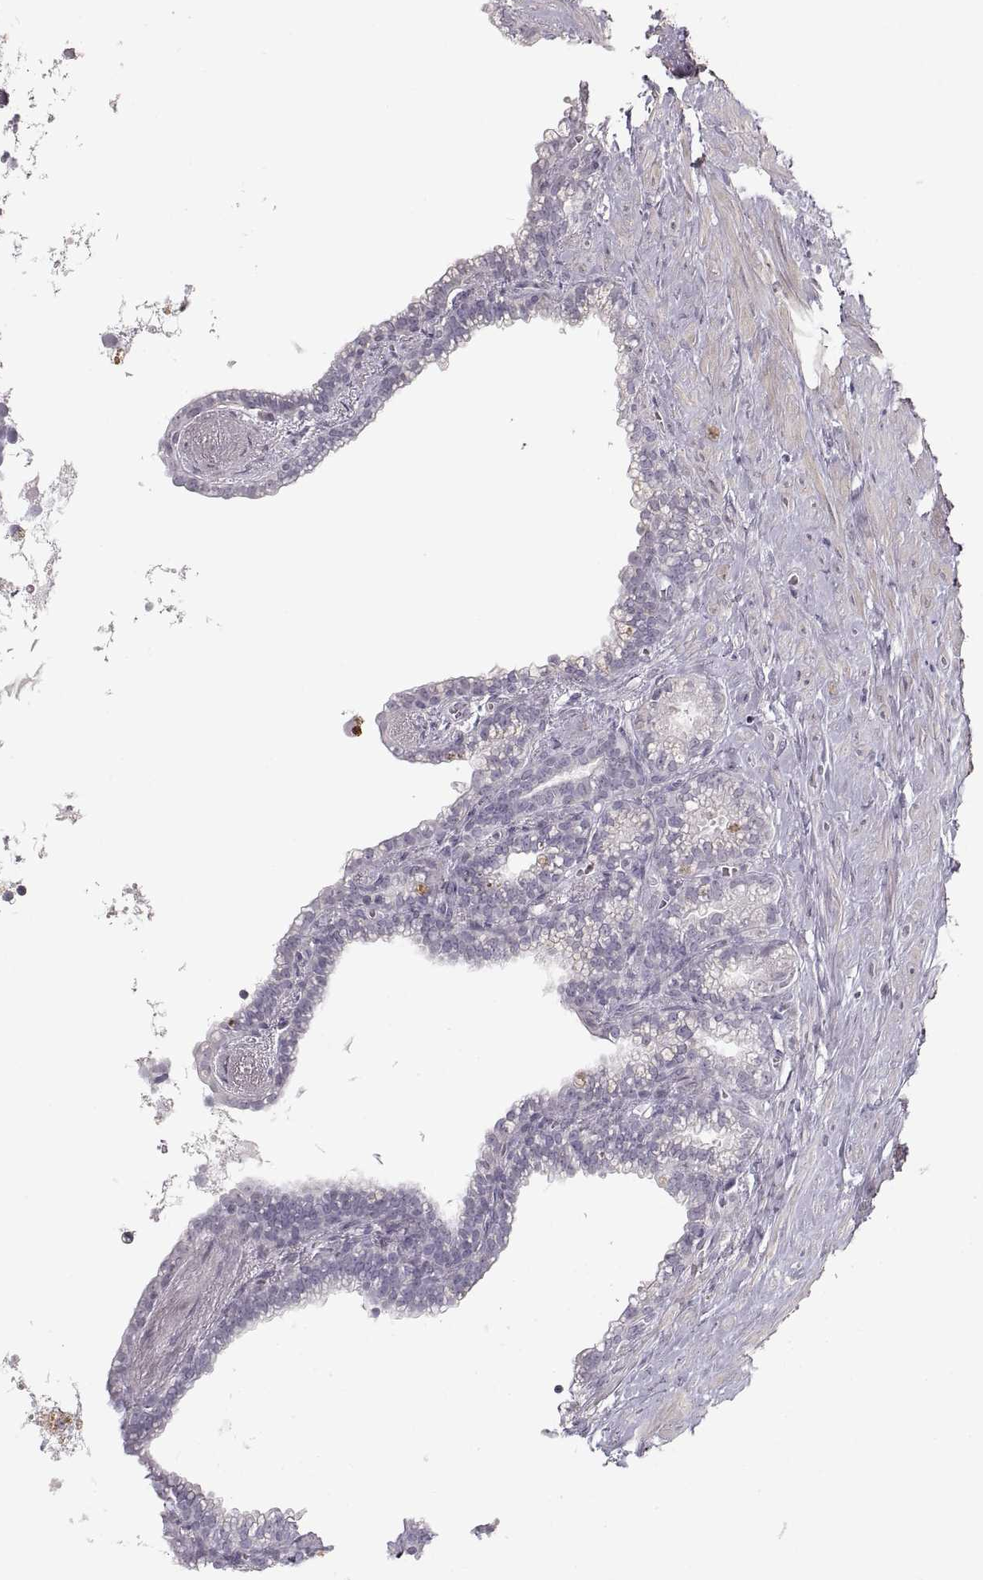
{"staining": {"intensity": "negative", "quantity": "none", "location": "none"}, "tissue": "seminal vesicle", "cell_type": "Glandular cells", "image_type": "normal", "snomed": [{"axis": "morphology", "description": "Normal tissue, NOS"}, {"axis": "morphology", "description": "Urothelial carcinoma, NOS"}, {"axis": "topography", "description": "Urinary bladder"}, {"axis": "topography", "description": "Seminal veicle"}], "caption": "This is a histopathology image of immunohistochemistry (IHC) staining of normal seminal vesicle, which shows no expression in glandular cells.", "gene": "PCSK2", "patient": {"sex": "male", "age": 76}}